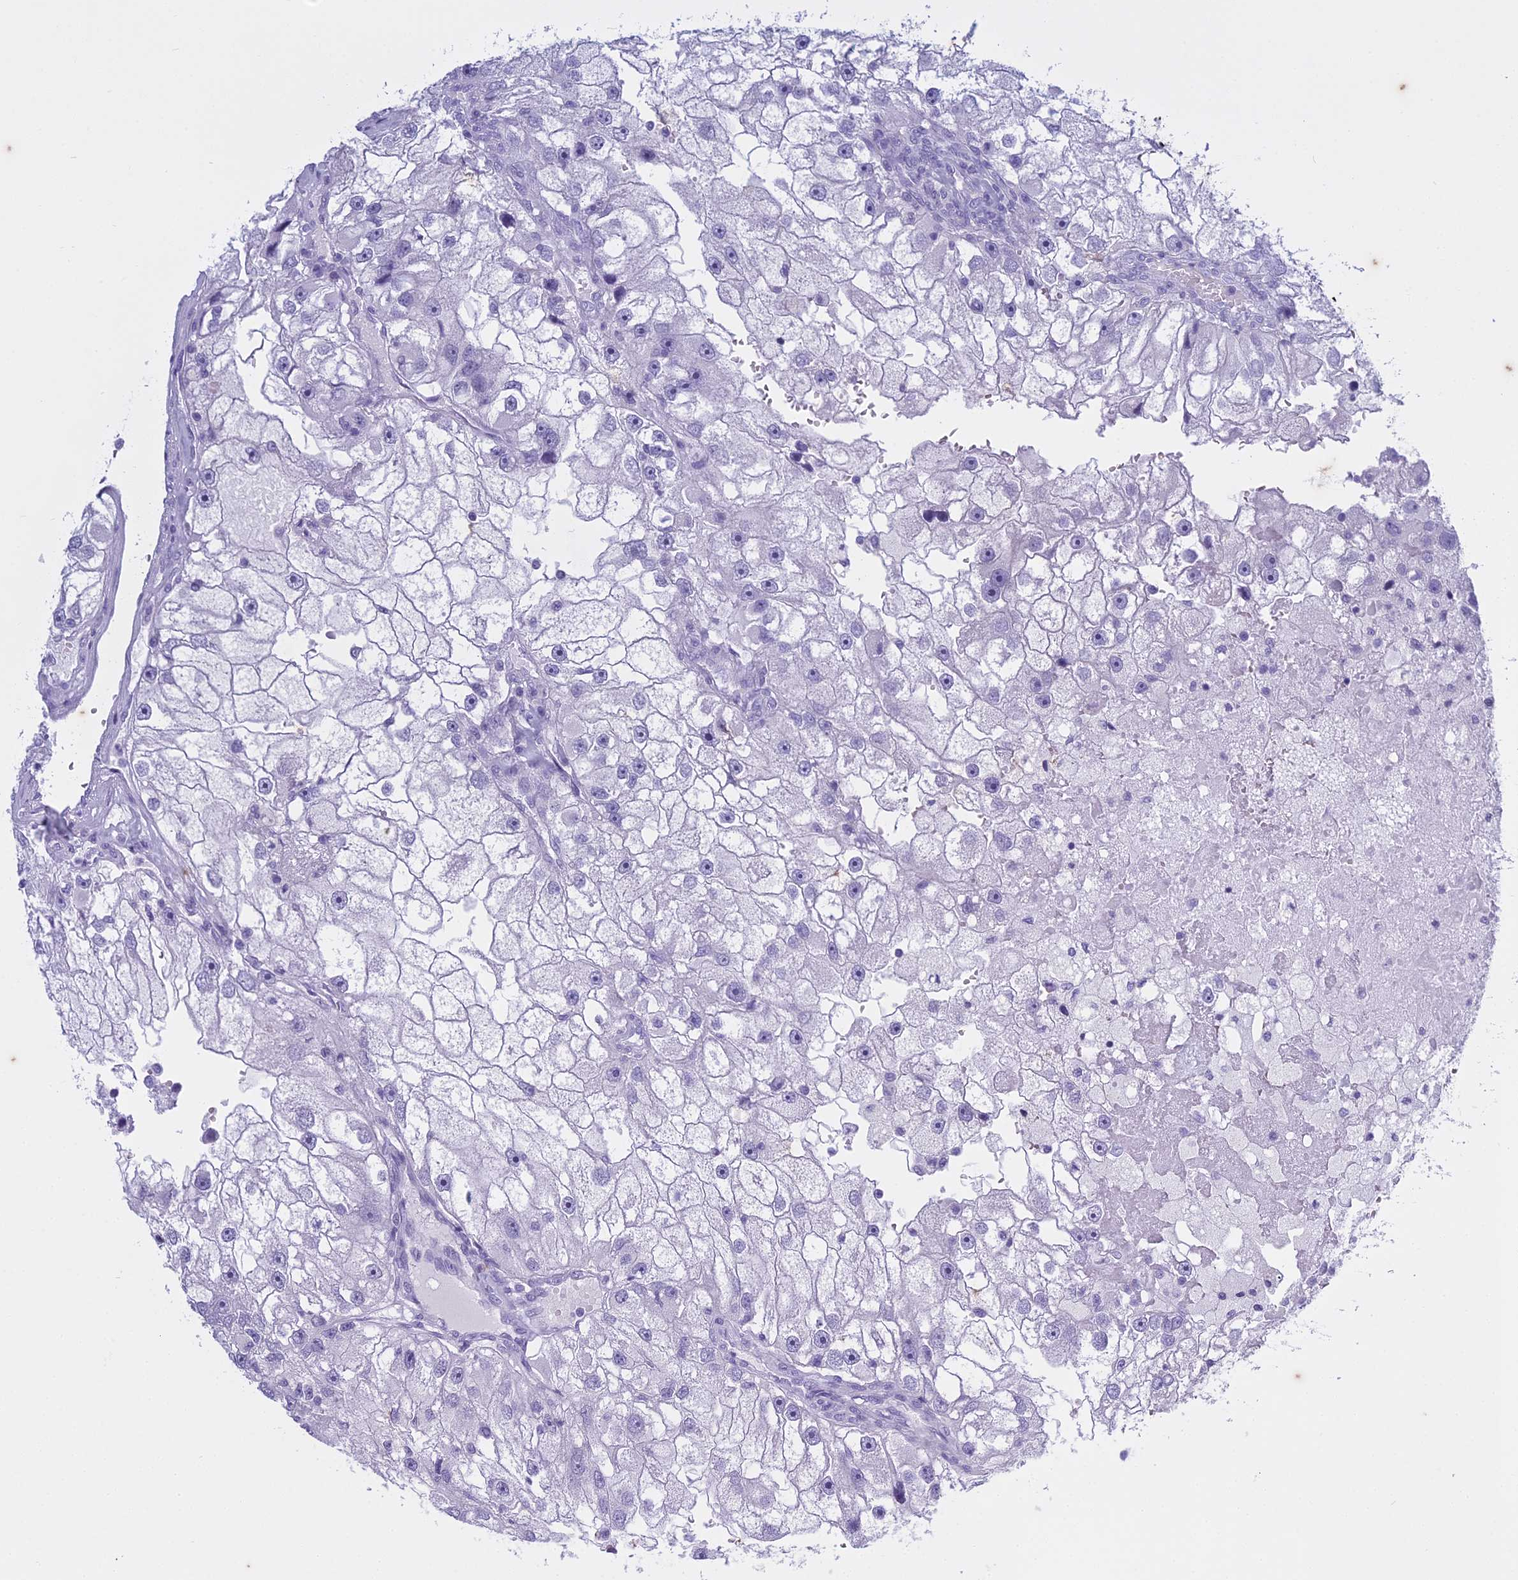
{"staining": {"intensity": "negative", "quantity": "none", "location": "none"}, "tissue": "renal cancer", "cell_type": "Tumor cells", "image_type": "cancer", "snomed": [{"axis": "morphology", "description": "Adenocarcinoma, NOS"}, {"axis": "topography", "description": "Kidney"}], "caption": "Human adenocarcinoma (renal) stained for a protein using immunohistochemistry reveals no expression in tumor cells.", "gene": "HMGB4", "patient": {"sex": "male", "age": 63}}